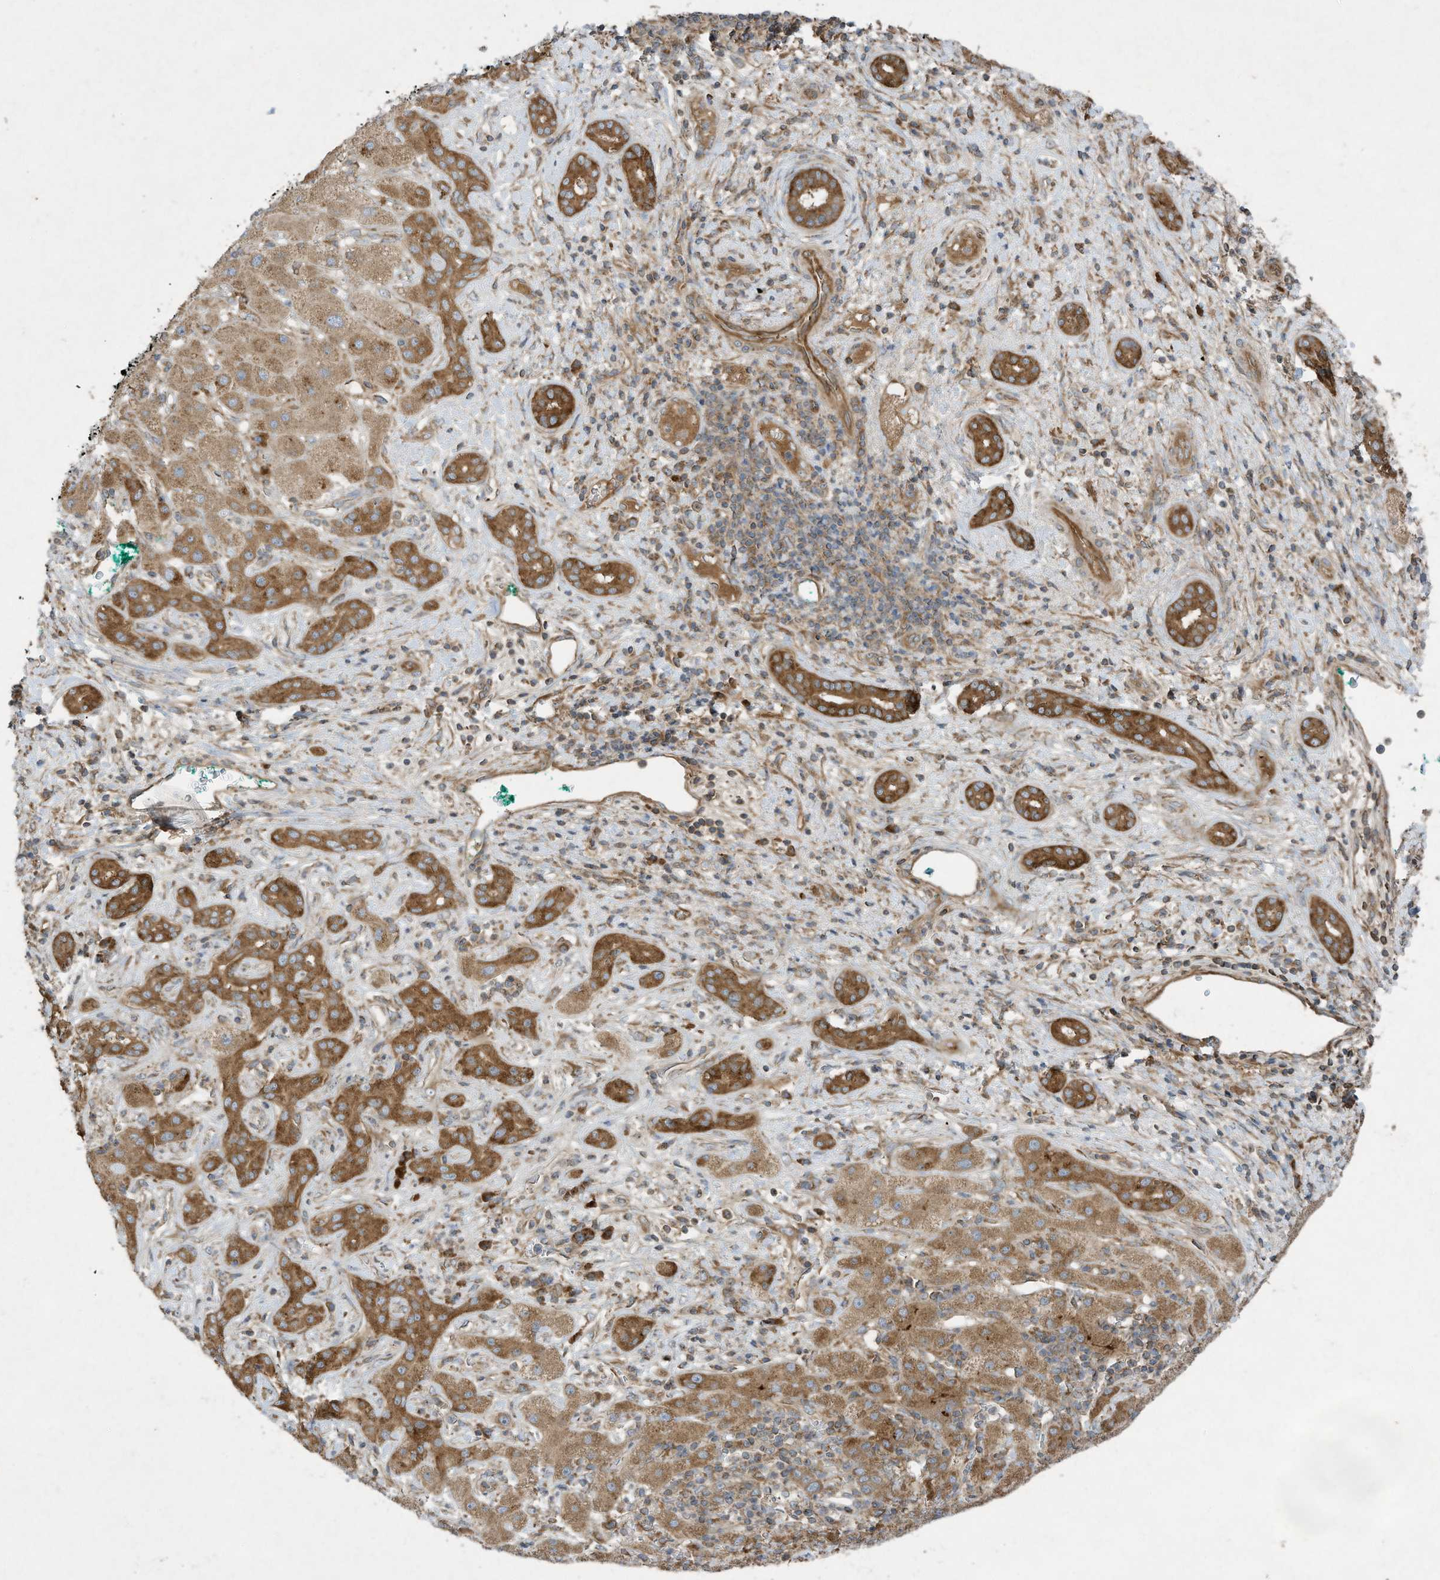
{"staining": {"intensity": "moderate", "quantity": ">75%", "location": "cytoplasmic/membranous"}, "tissue": "liver cancer", "cell_type": "Tumor cells", "image_type": "cancer", "snomed": [{"axis": "morphology", "description": "Carcinoma, Hepatocellular, NOS"}, {"axis": "topography", "description": "Liver"}], "caption": "A micrograph of liver cancer stained for a protein reveals moderate cytoplasmic/membranous brown staining in tumor cells.", "gene": "SYNJ2", "patient": {"sex": "male", "age": 65}}